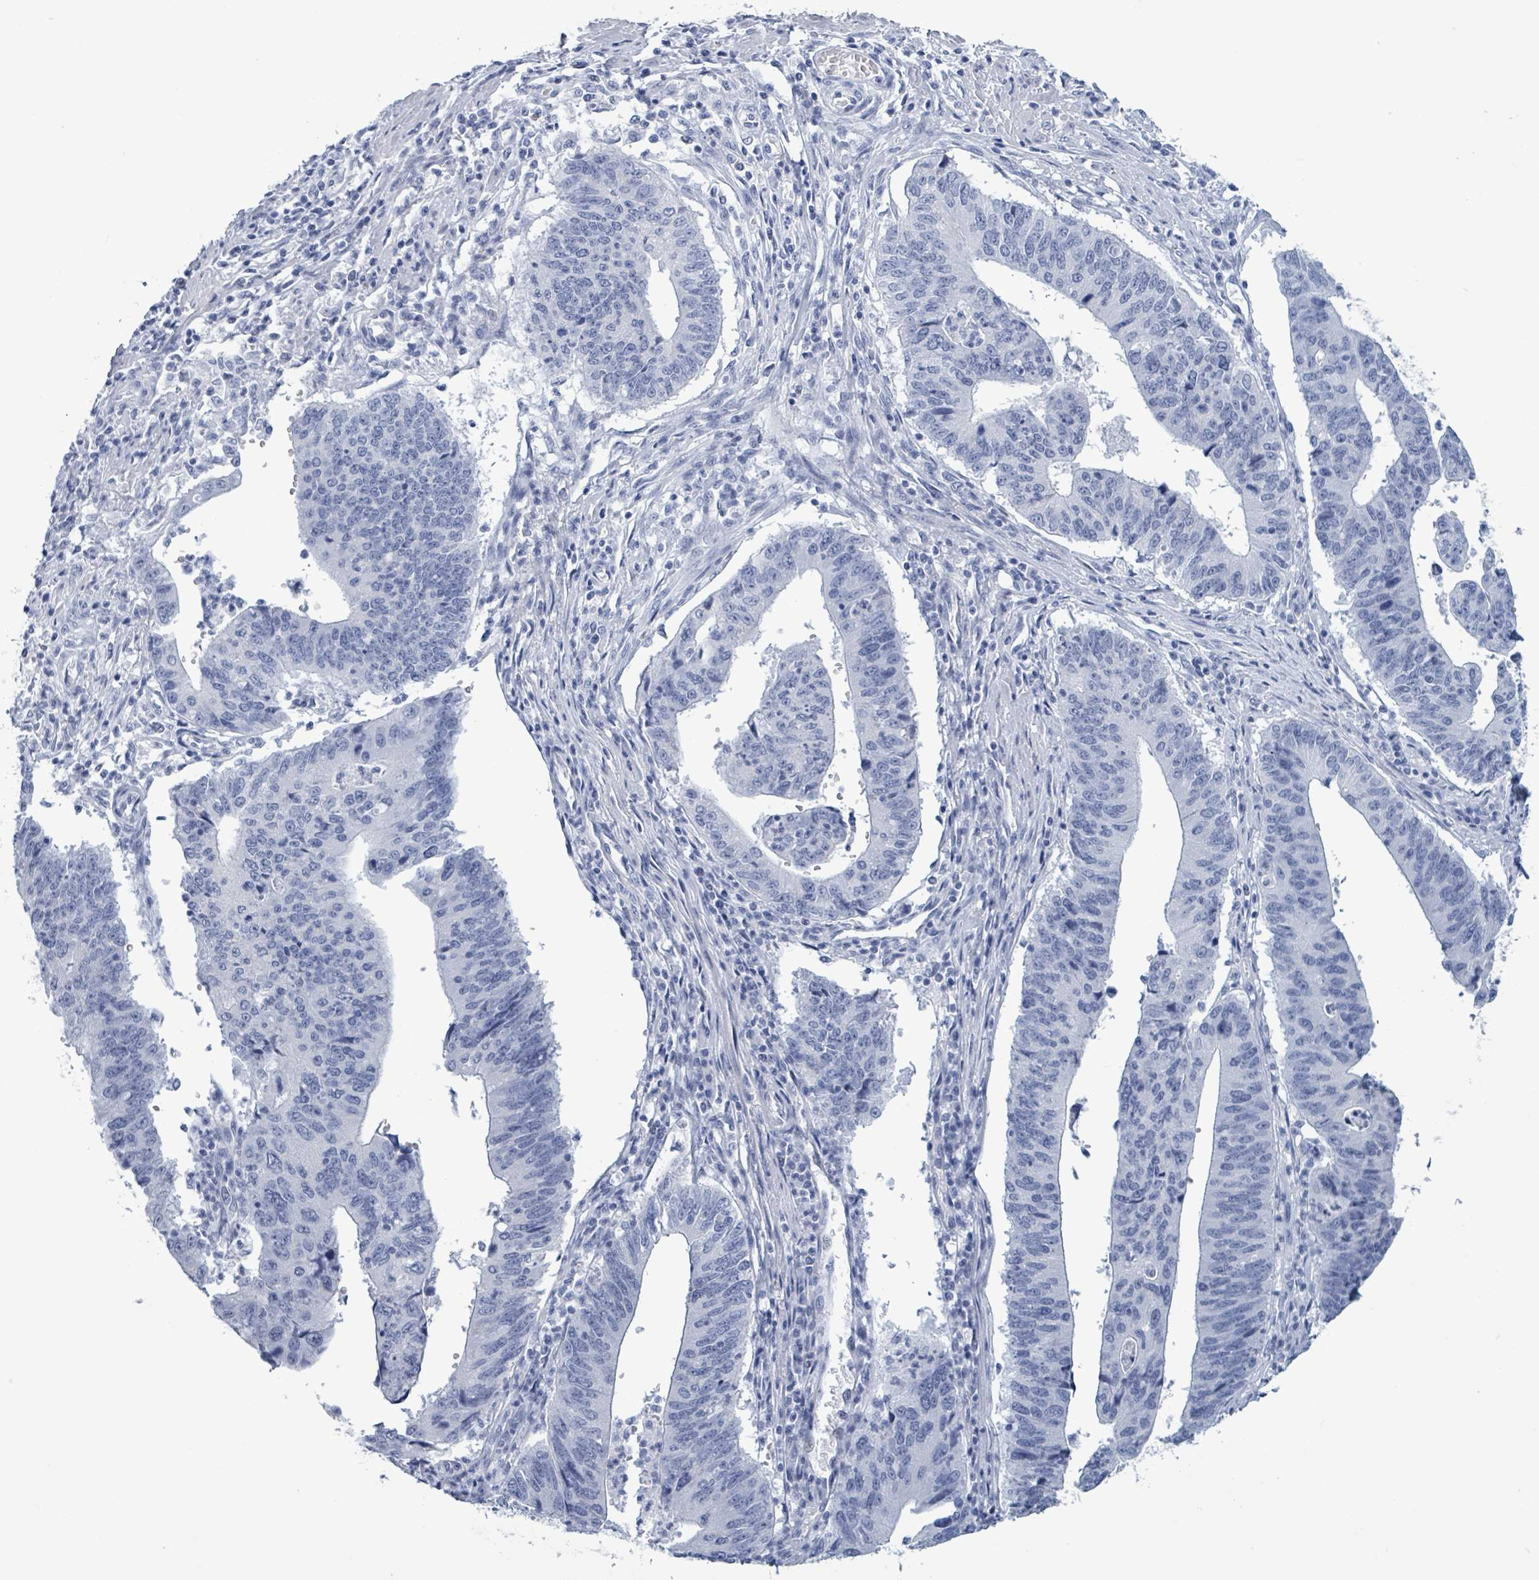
{"staining": {"intensity": "negative", "quantity": "none", "location": "none"}, "tissue": "stomach cancer", "cell_type": "Tumor cells", "image_type": "cancer", "snomed": [{"axis": "morphology", "description": "Adenocarcinoma, NOS"}, {"axis": "topography", "description": "Stomach"}], "caption": "The micrograph reveals no staining of tumor cells in adenocarcinoma (stomach). (Stains: DAB immunohistochemistry with hematoxylin counter stain, Microscopy: brightfield microscopy at high magnification).", "gene": "NKX2-1", "patient": {"sex": "male", "age": 59}}